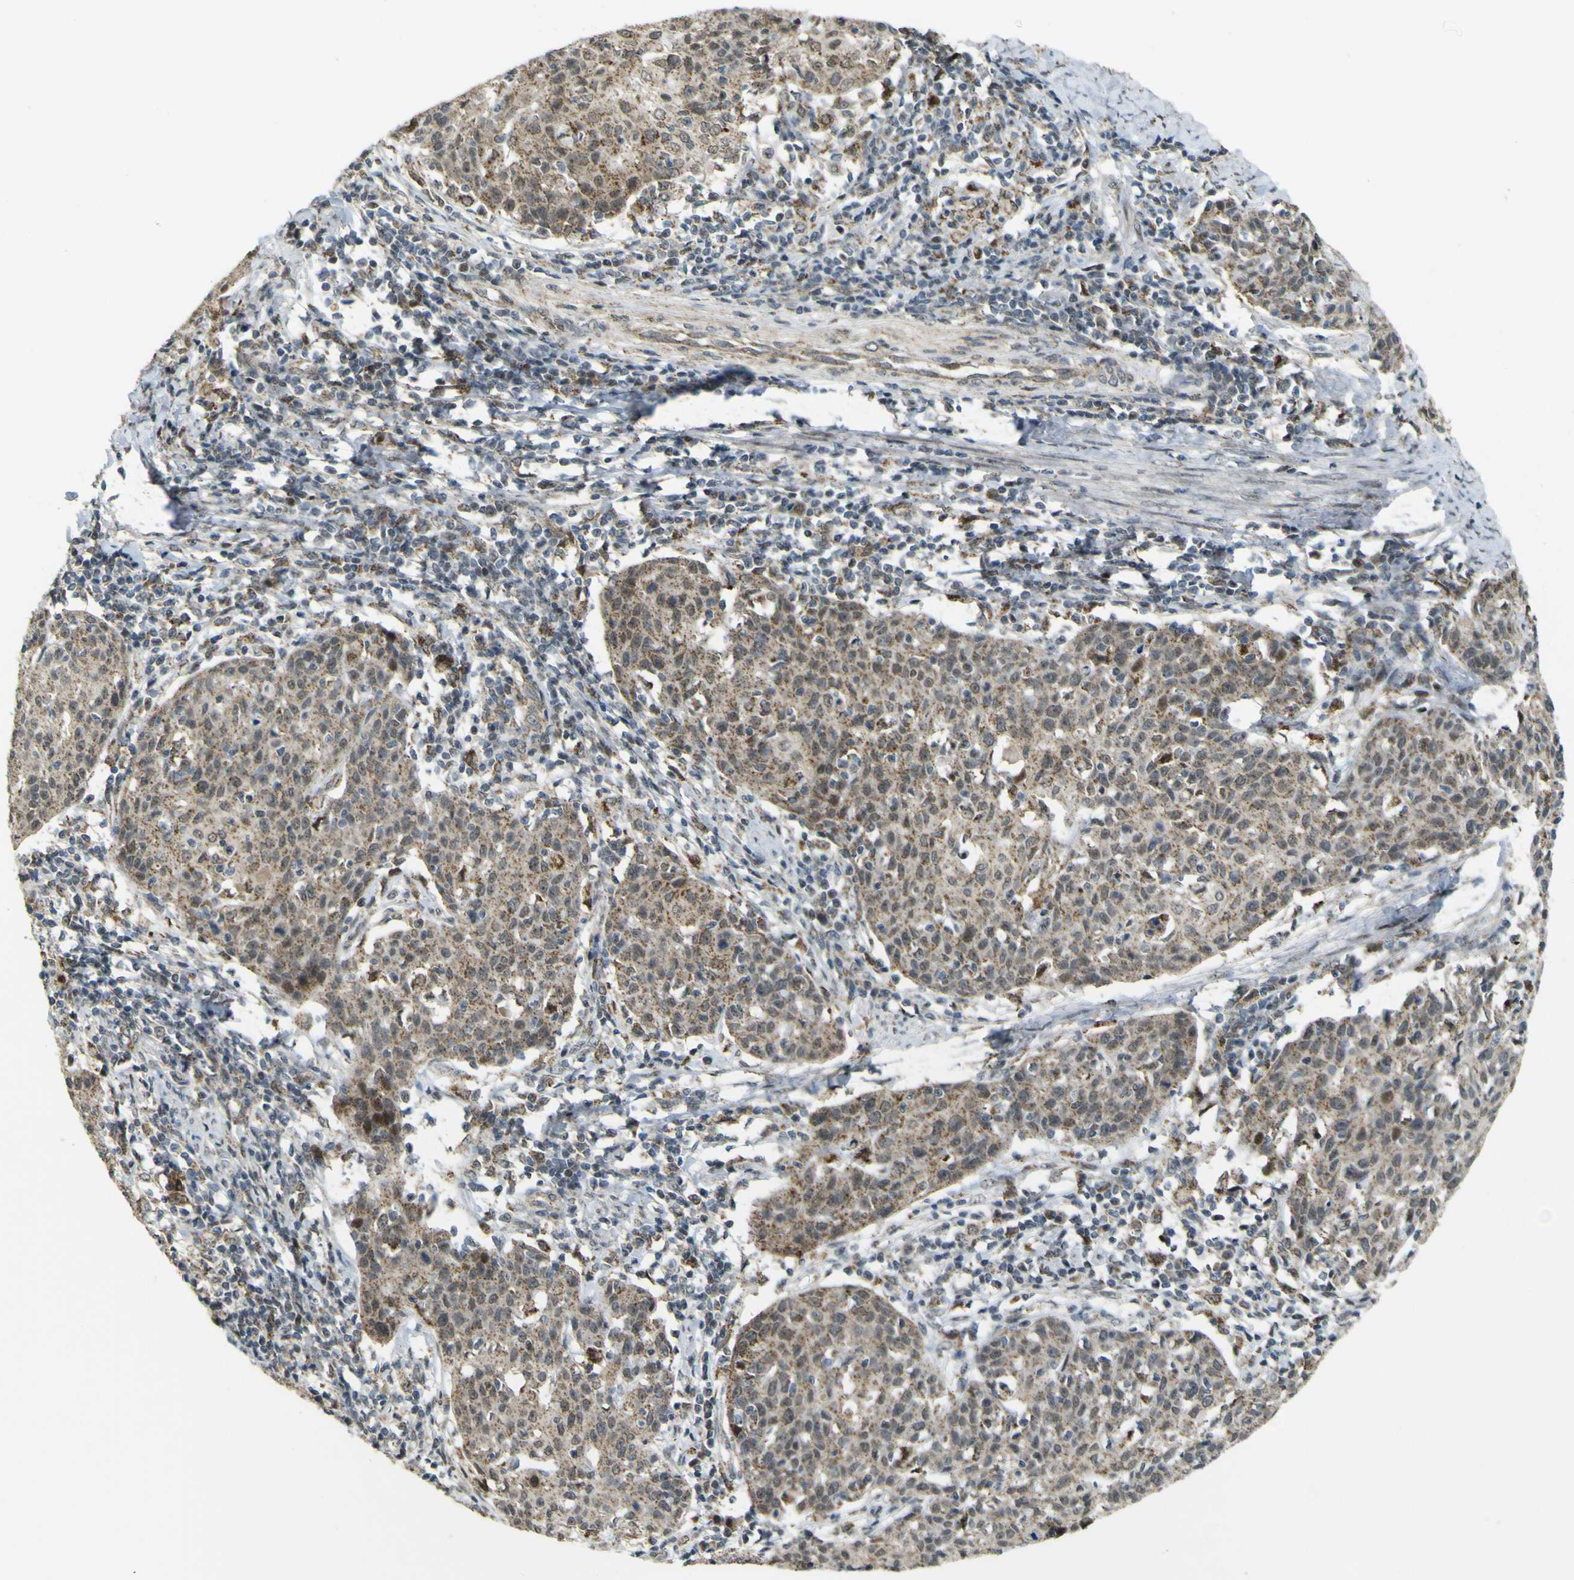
{"staining": {"intensity": "moderate", "quantity": ">75%", "location": "cytoplasmic/membranous"}, "tissue": "cervical cancer", "cell_type": "Tumor cells", "image_type": "cancer", "snomed": [{"axis": "morphology", "description": "Squamous cell carcinoma, NOS"}, {"axis": "topography", "description": "Cervix"}], "caption": "This is a histology image of immunohistochemistry (IHC) staining of cervical cancer (squamous cell carcinoma), which shows moderate positivity in the cytoplasmic/membranous of tumor cells.", "gene": "ACBD5", "patient": {"sex": "female", "age": 38}}